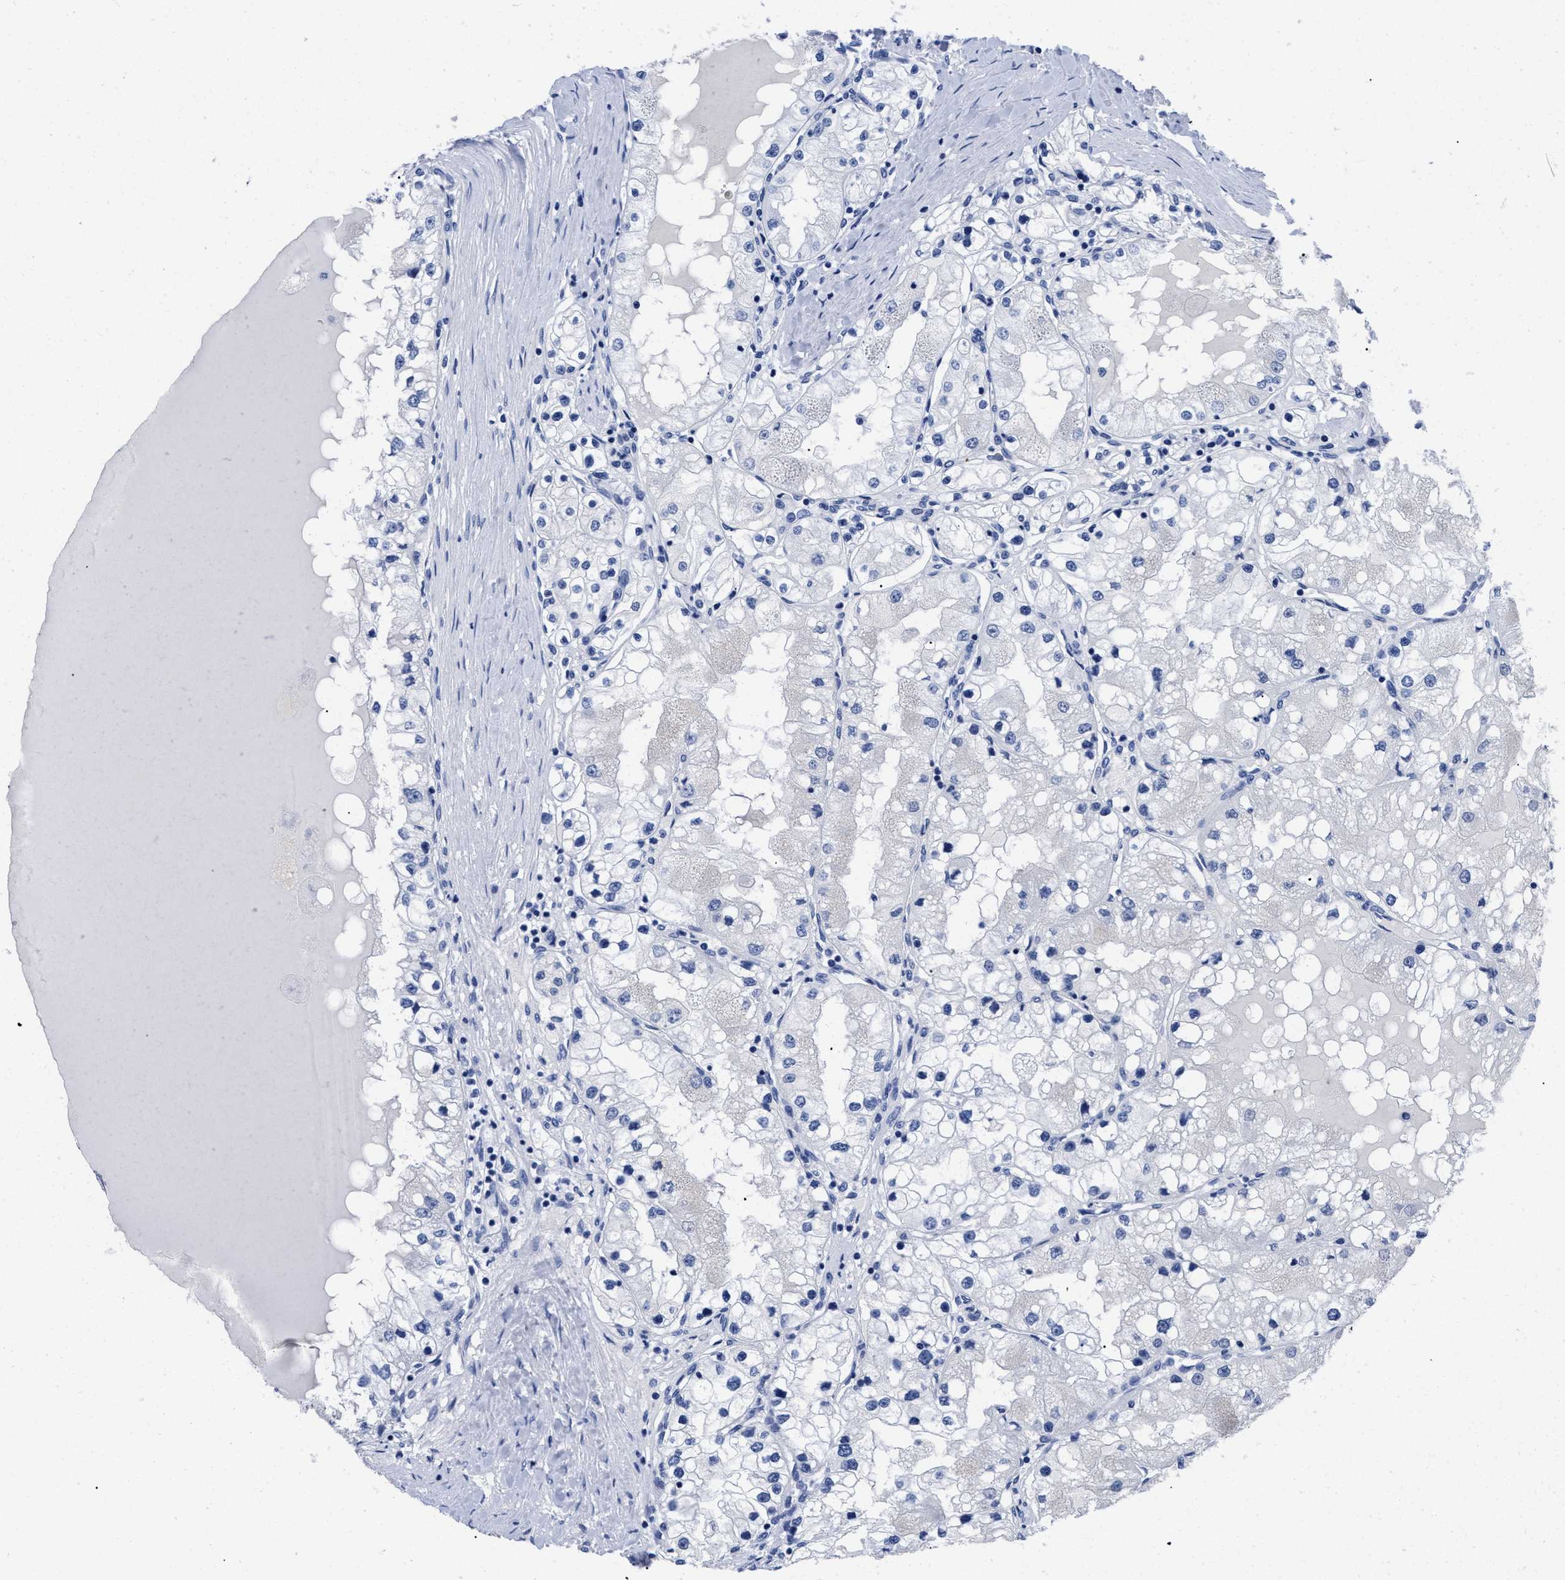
{"staining": {"intensity": "negative", "quantity": "none", "location": "none"}, "tissue": "renal cancer", "cell_type": "Tumor cells", "image_type": "cancer", "snomed": [{"axis": "morphology", "description": "Adenocarcinoma, NOS"}, {"axis": "topography", "description": "Kidney"}], "caption": "Immunohistochemistry of adenocarcinoma (renal) exhibits no staining in tumor cells. (DAB (3,3'-diaminobenzidine) immunohistochemistry (IHC) with hematoxylin counter stain).", "gene": "TREML1", "patient": {"sex": "male", "age": 68}}